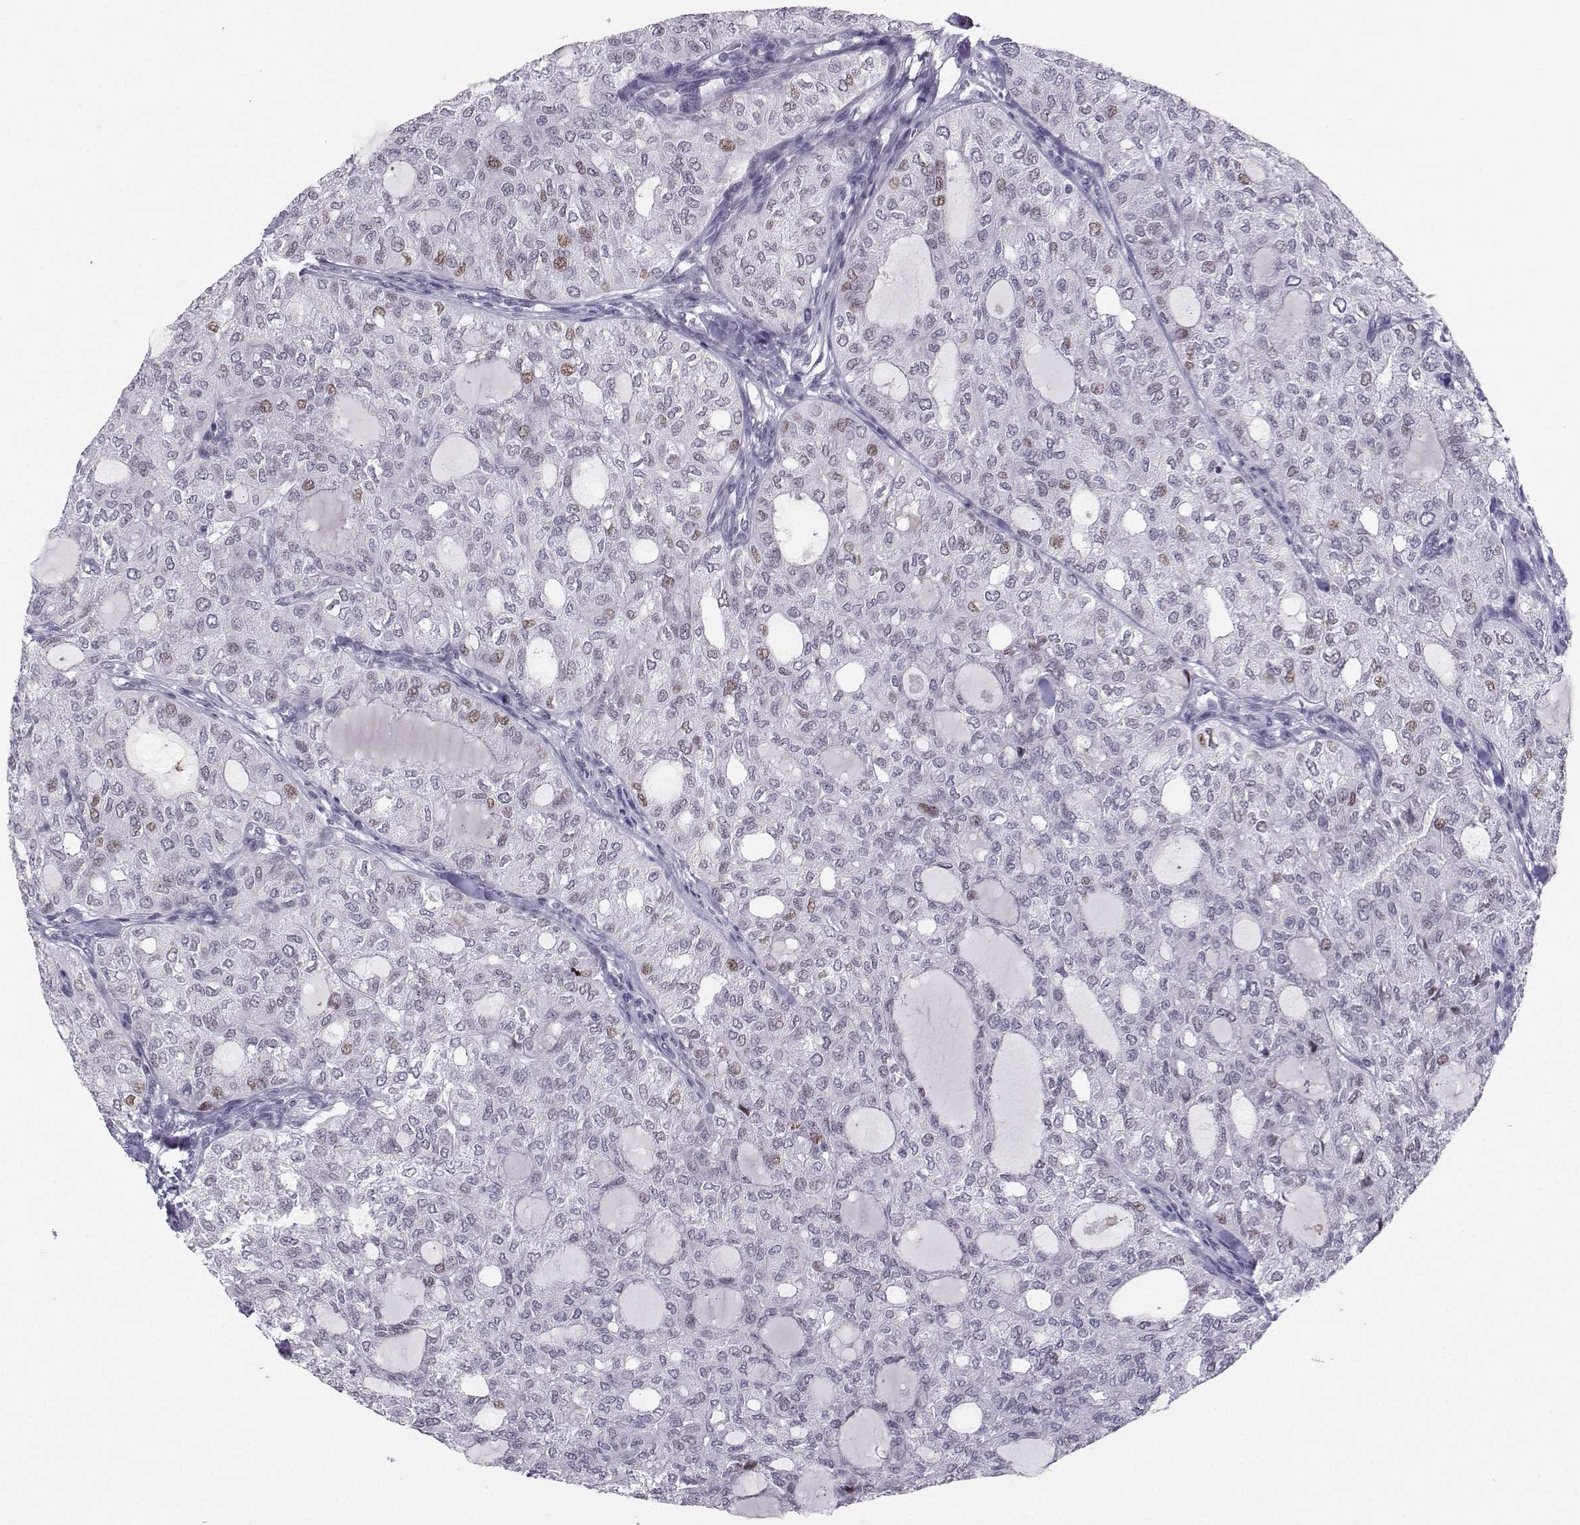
{"staining": {"intensity": "negative", "quantity": "none", "location": "none"}, "tissue": "thyroid cancer", "cell_type": "Tumor cells", "image_type": "cancer", "snomed": [{"axis": "morphology", "description": "Follicular adenoma carcinoma, NOS"}, {"axis": "topography", "description": "Thyroid gland"}], "caption": "This micrograph is of follicular adenoma carcinoma (thyroid) stained with immunohistochemistry to label a protein in brown with the nuclei are counter-stained blue. There is no staining in tumor cells.", "gene": "LHX1", "patient": {"sex": "male", "age": 75}}